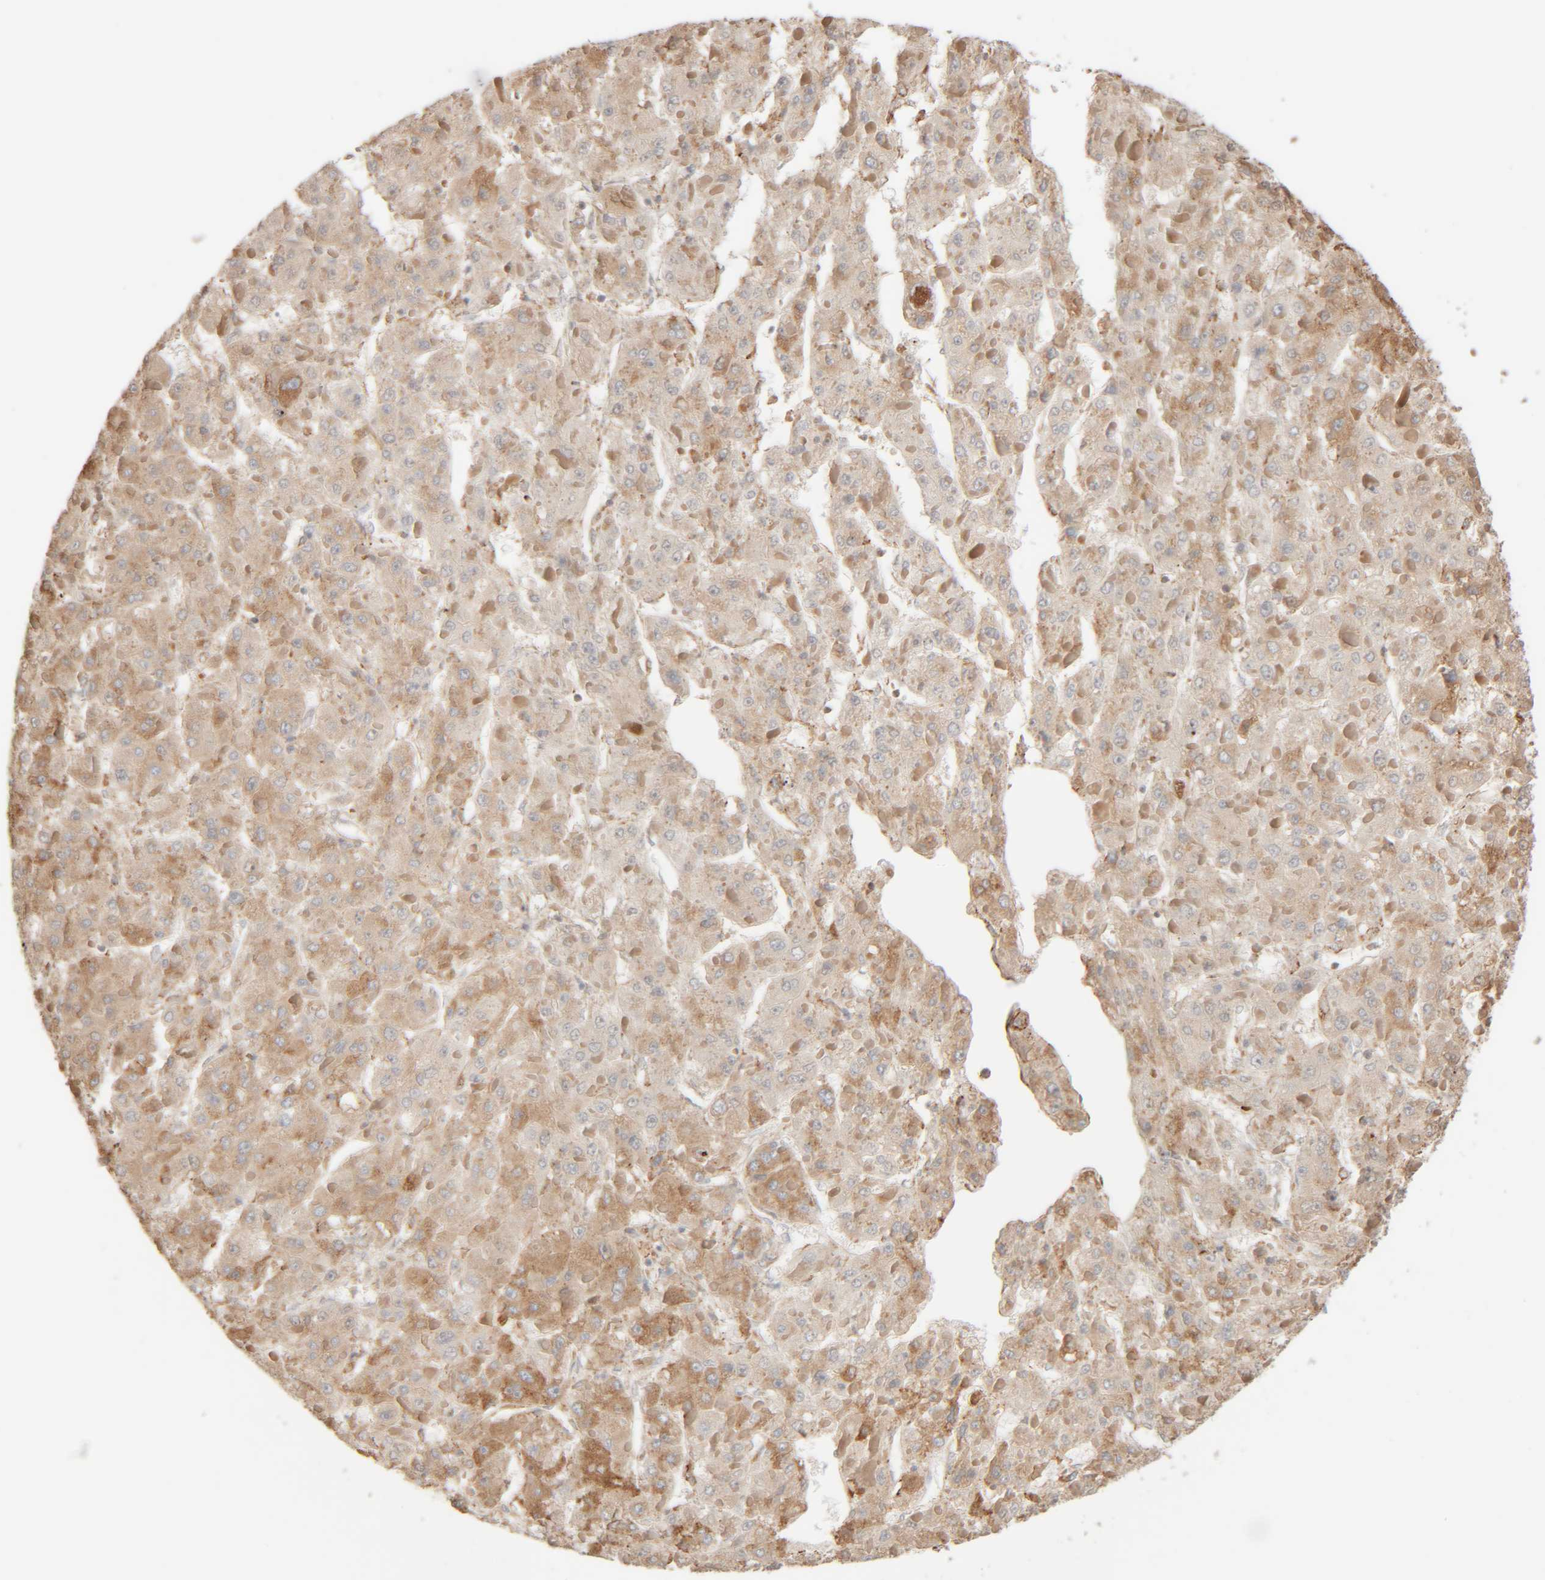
{"staining": {"intensity": "moderate", "quantity": ">75%", "location": "cytoplasmic/membranous"}, "tissue": "liver cancer", "cell_type": "Tumor cells", "image_type": "cancer", "snomed": [{"axis": "morphology", "description": "Carcinoma, Hepatocellular, NOS"}, {"axis": "topography", "description": "Liver"}], "caption": "Hepatocellular carcinoma (liver) tissue displays moderate cytoplasmic/membranous positivity in about >75% of tumor cells, visualized by immunohistochemistry.", "gene": "INTS1", "patient": {"sex": "female", "age": 73}}